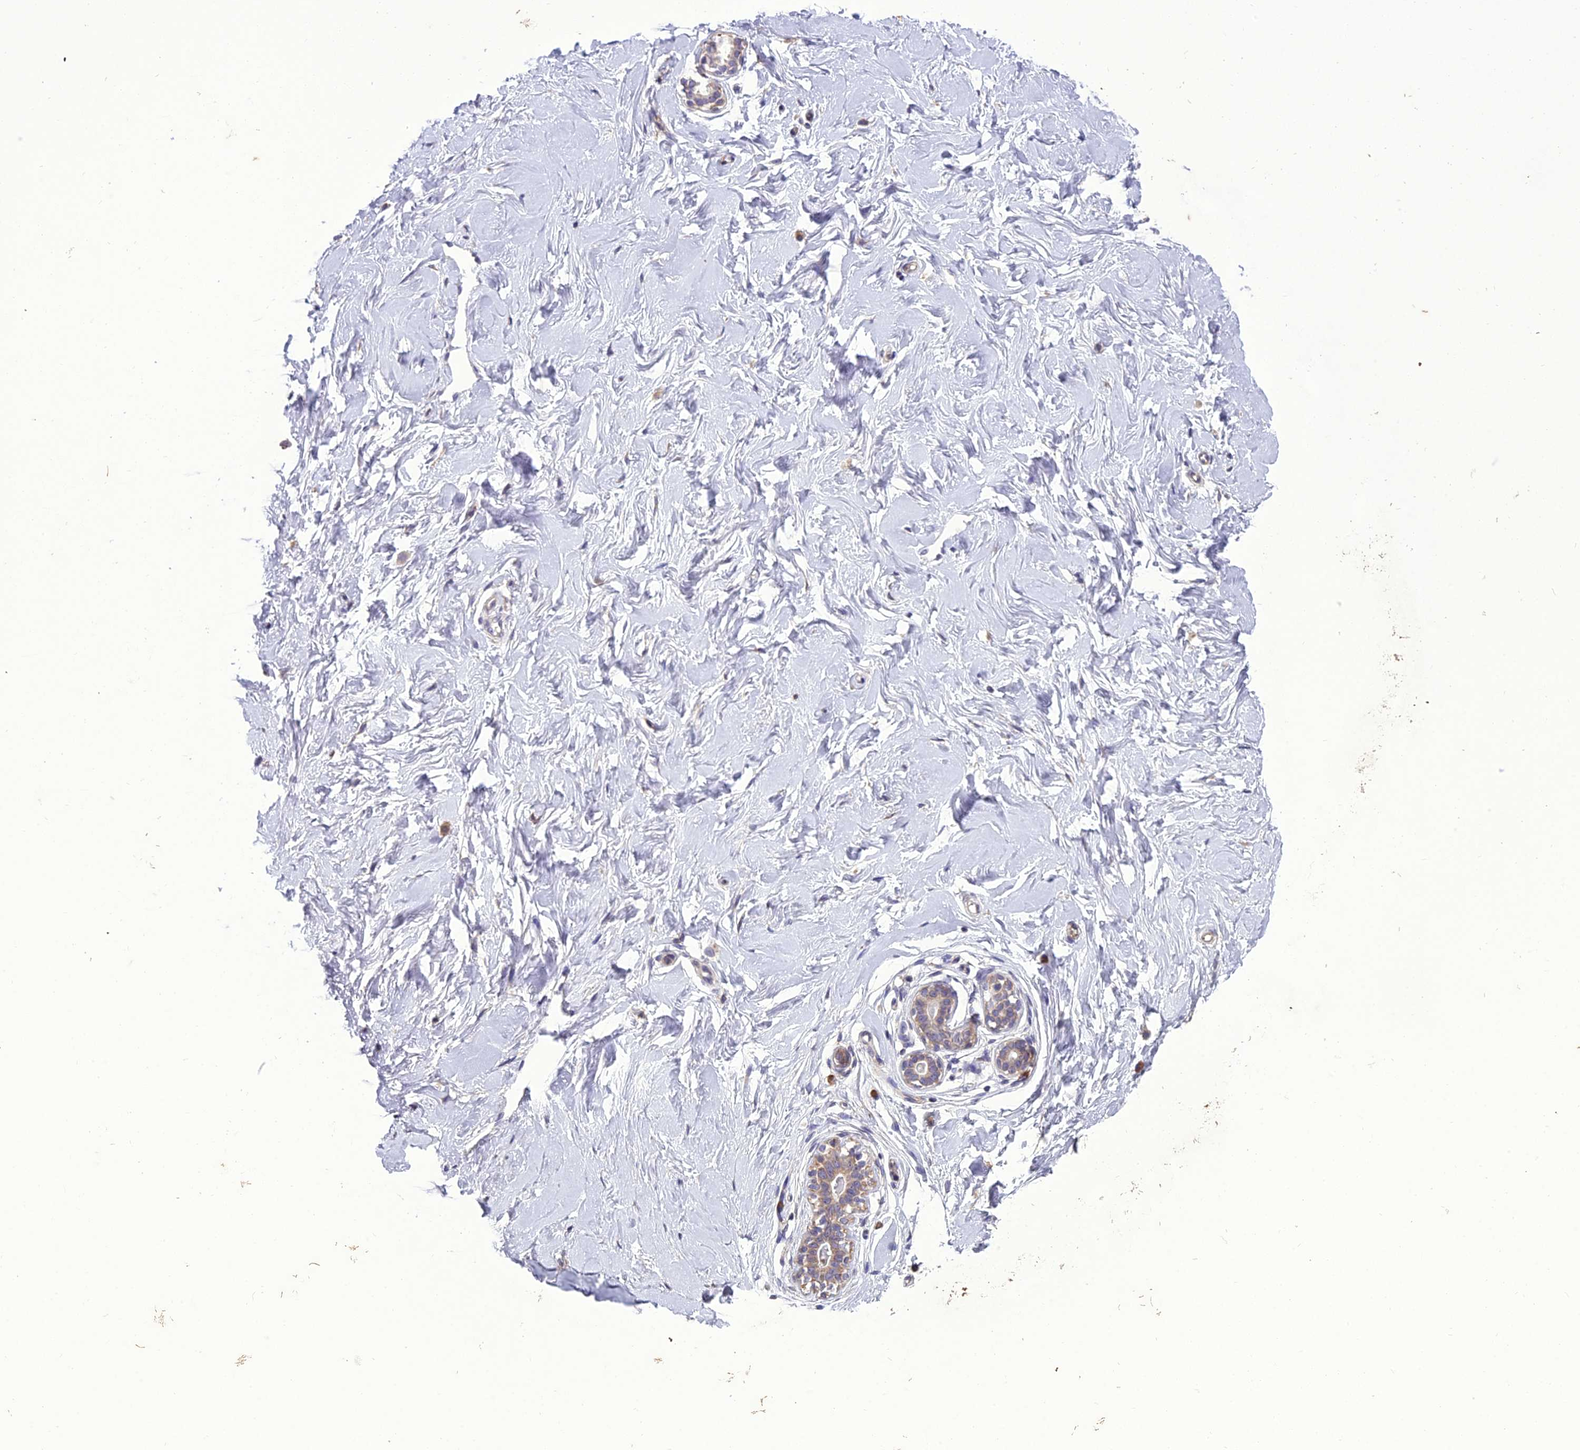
{"staining": {"intensity": "weak", "quantity": ">75%", "location": "cytoplasmic/membranous"}, "tissue": "breast", "cell_type": "Glandular cells", "image_type": "normal", "snomed": [{"axis": "morphology", "description": "Normal tissue, NOS"}, {"axis": "morphology", "description": "Adenoma, NOS"}, {"axis": "topography", "description": "Breast"}], "caption": "About >75% of glandular cells in benign human breast display weak cytoplasmic/membranous protein staining as visualized by brown immunohistochemical staining.", "gene": "CENPL", "patient": {"sex": "female", "age": 23}}